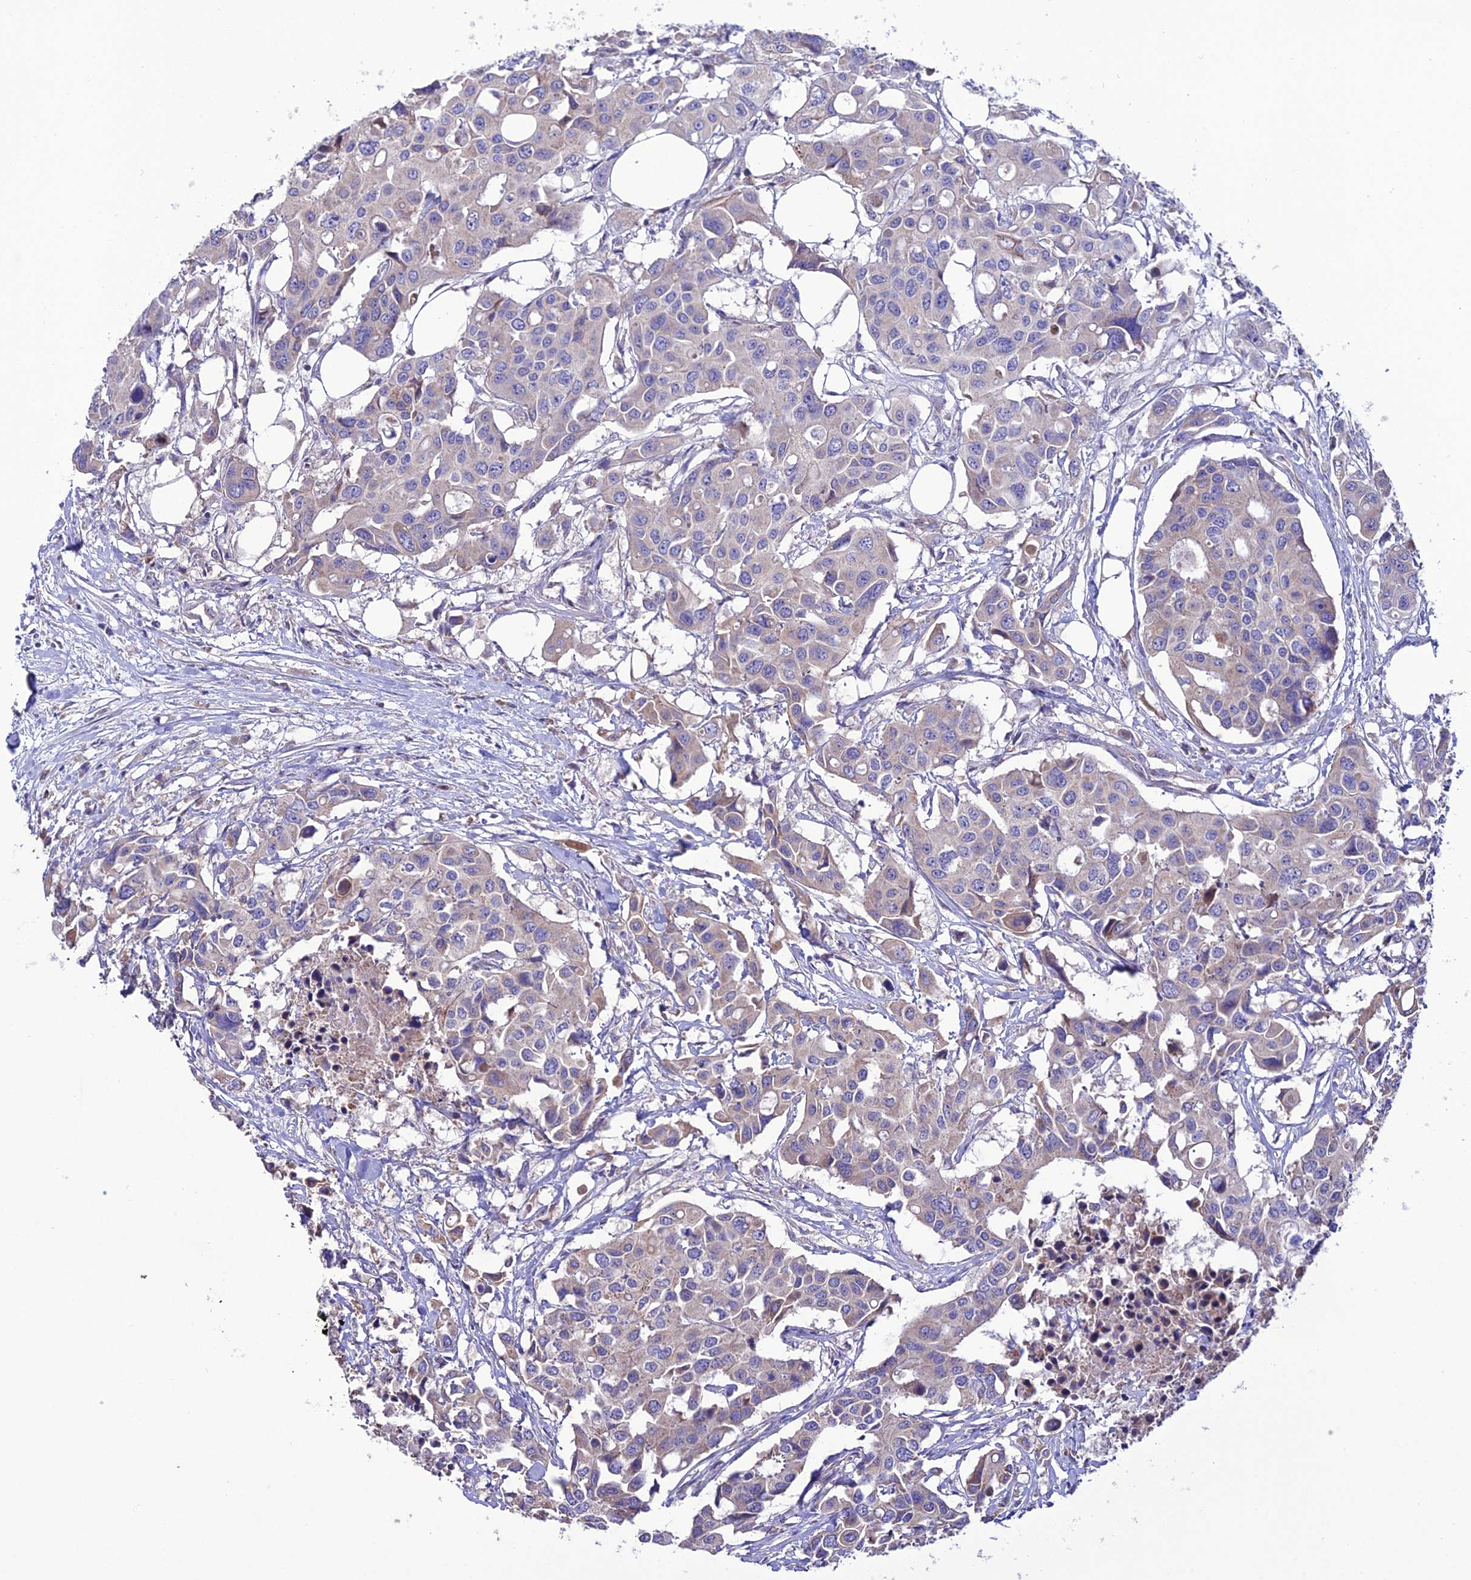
{"staining": {"intensity": "weak", "quantity": "<25%", "location": "cytoplasmic/membranous"}, "tissue": "colorectal cancer", "cell_type": "Tumor cells", "image_type": "cancer", "snomed": [{"axis": "morphology", "description": "Adenocarcinoma, NOS"}, {"axis": "topography", "description": "Colon"}], "caption": "High magnification brightfield microscopy of colorectal adenocarcinoma stained with DAB (3,3'-diaminobenzidine) (brown) and counterstained with hematoxylin (blue): tumor cells show no significant staining.", "gene": "HOGA1", "patient": {"sex": "male", "age": 77}}